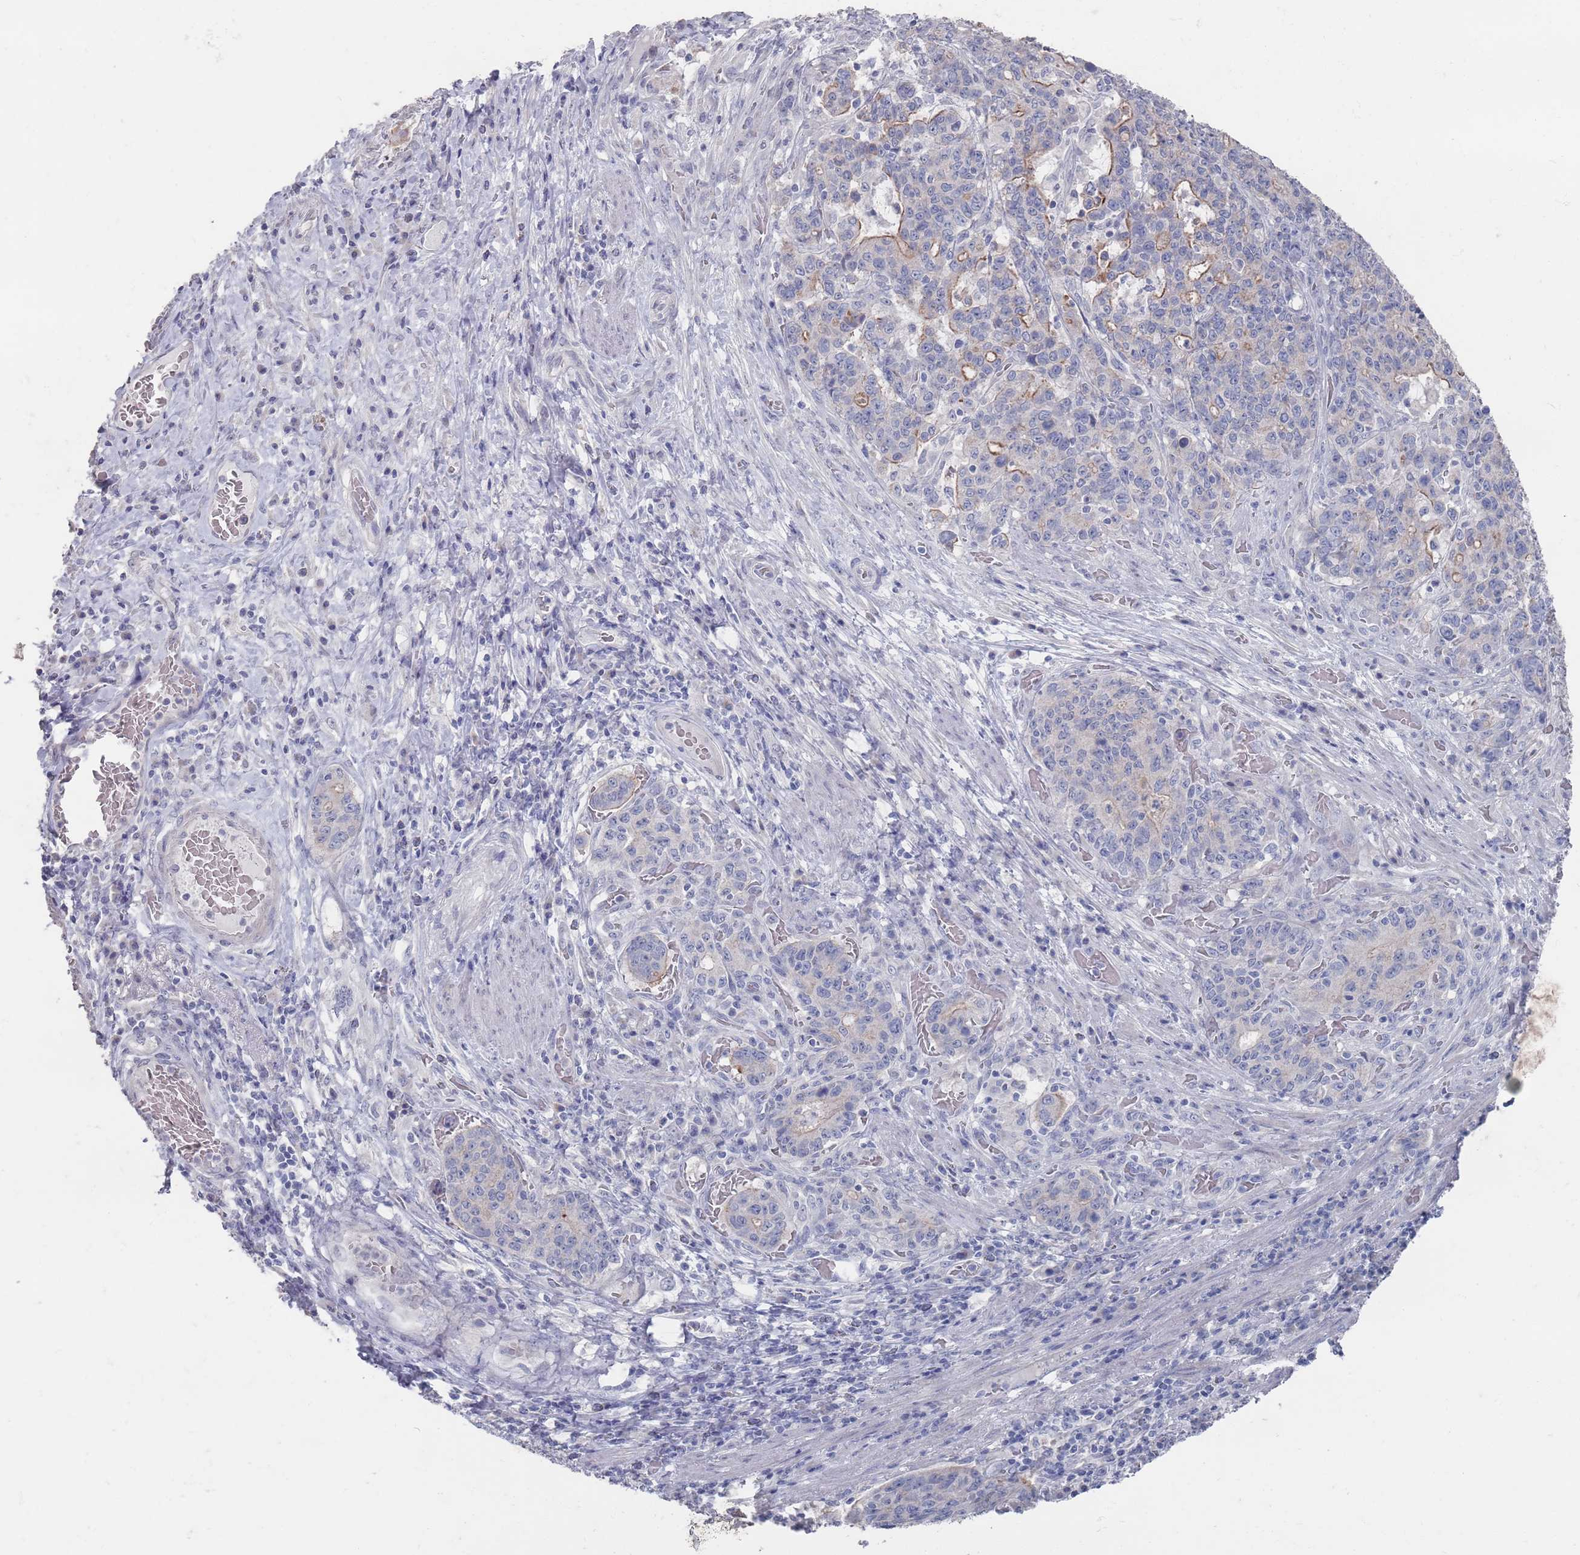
{"staining": {"intensity": "moderate", "quantity": "<25%", "location": "cytoplasmic/membranous"}, "tissue": "stomach cancer", "cell_type": "Tumor cells", "image_type": "cancer", "snomed": [{"axis": "morphology", "description": "Normal tissue, NOS"}, {"axis": "morphology", "description": "Adenocarcinoma, NOS"}, {"axis": "topography", "description": "Stomach"}], "caption": "Moderate cytoplasmic/membranous protein positivity is seen in approximately <25% of tumor cells in stomach cancer (adenocarcinoma).", "gene": "PROM2", "patient": {"sex": "female", "age": 64}}